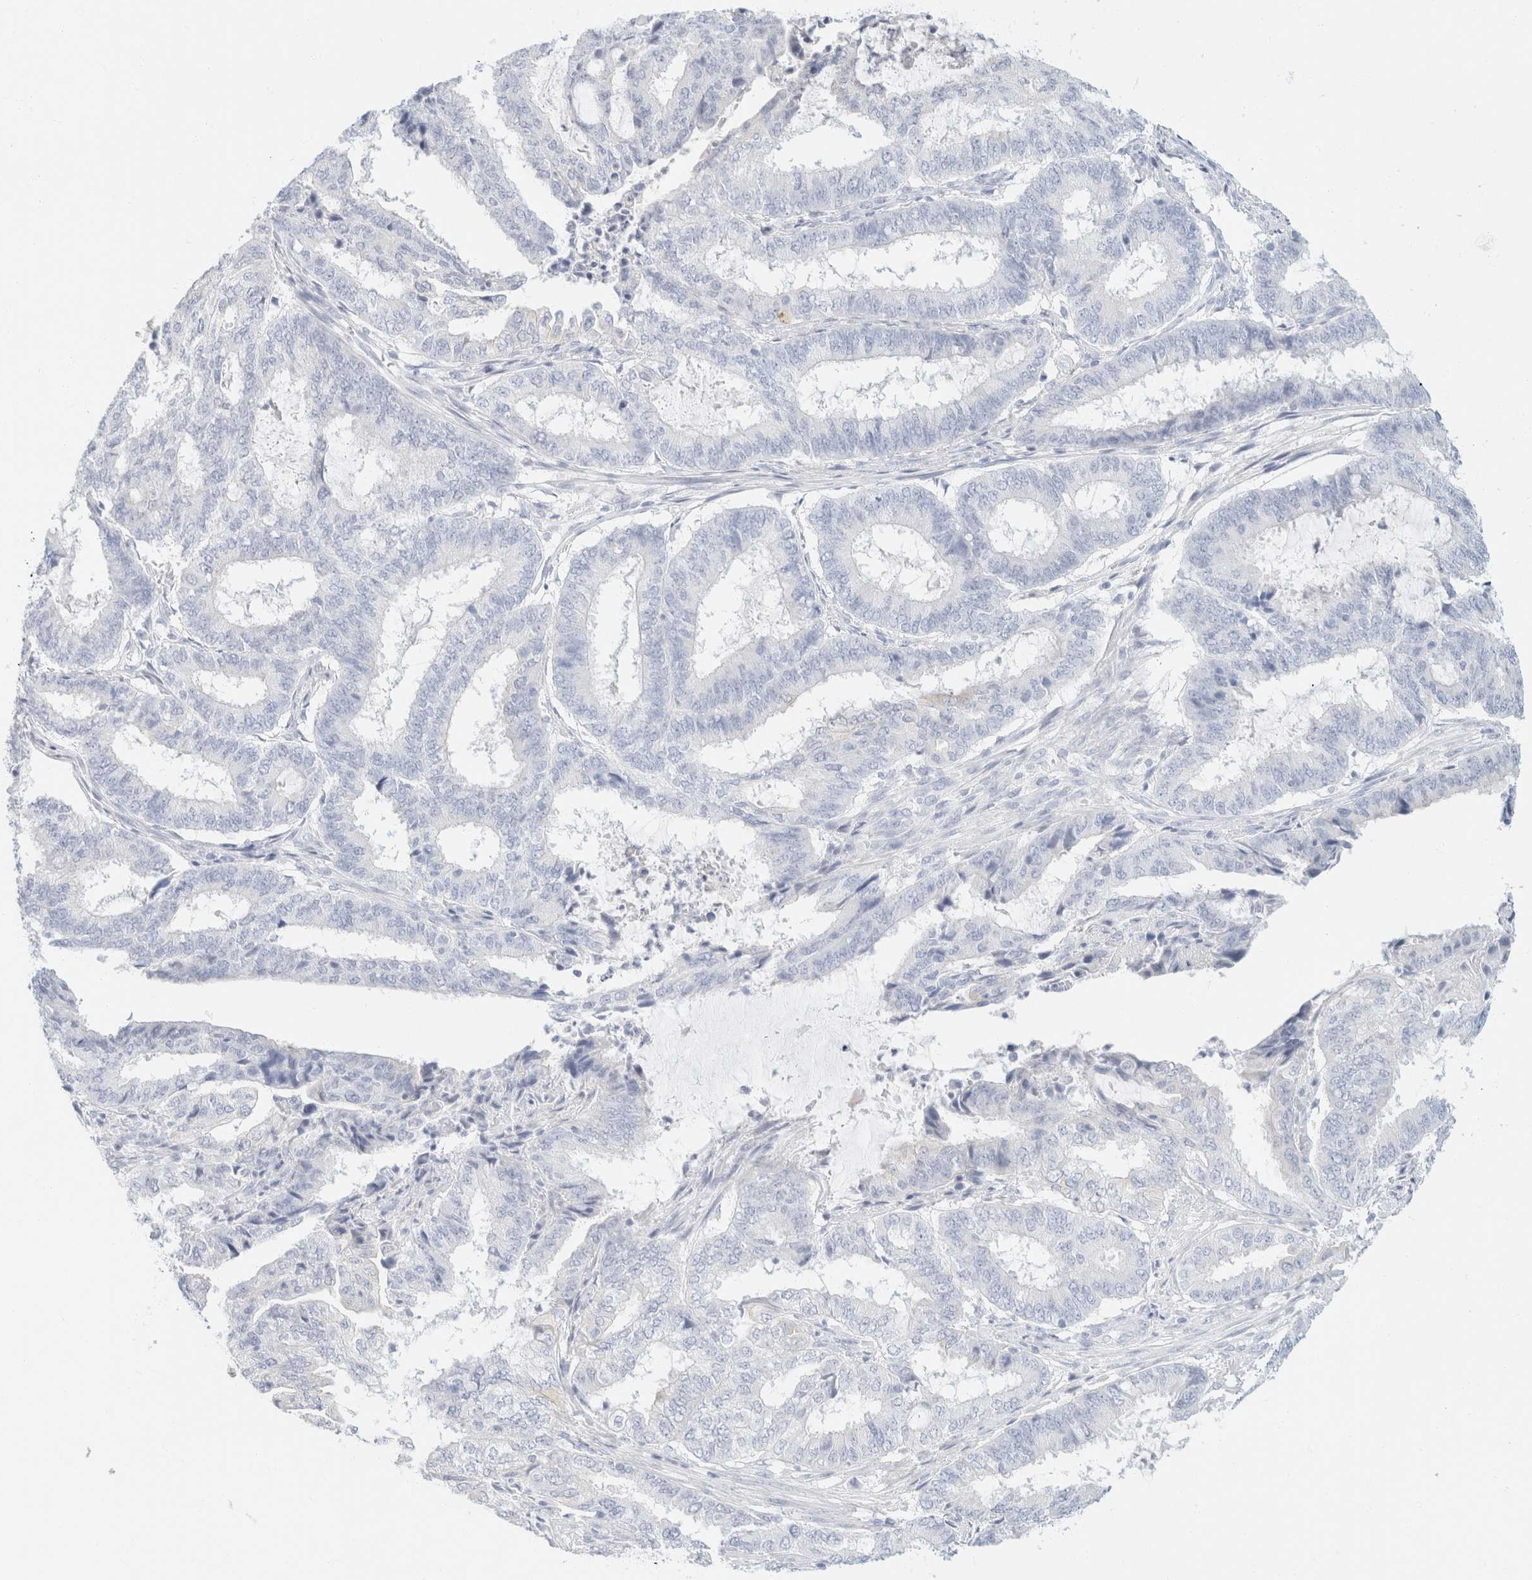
{"staining": {"intensity": "negative", "quantity": "none", "location": "none"}, "tissue": "endometrial cancer", "cell_type": "Tumor cells", "image_type": "cancer", "snomed": [{"axis": "morphology", "description": "Adenocarcinoma, NOS"}, {"axis": "topography", "description": "Endometrium"}], "caption": "DAB immunohistochemical staining of adenocarcinoma (endometrial) demonstrates no significant positivity in tumor cells.", "gene": "KRT20", "patient": {"sex": "female", "age": 51}}